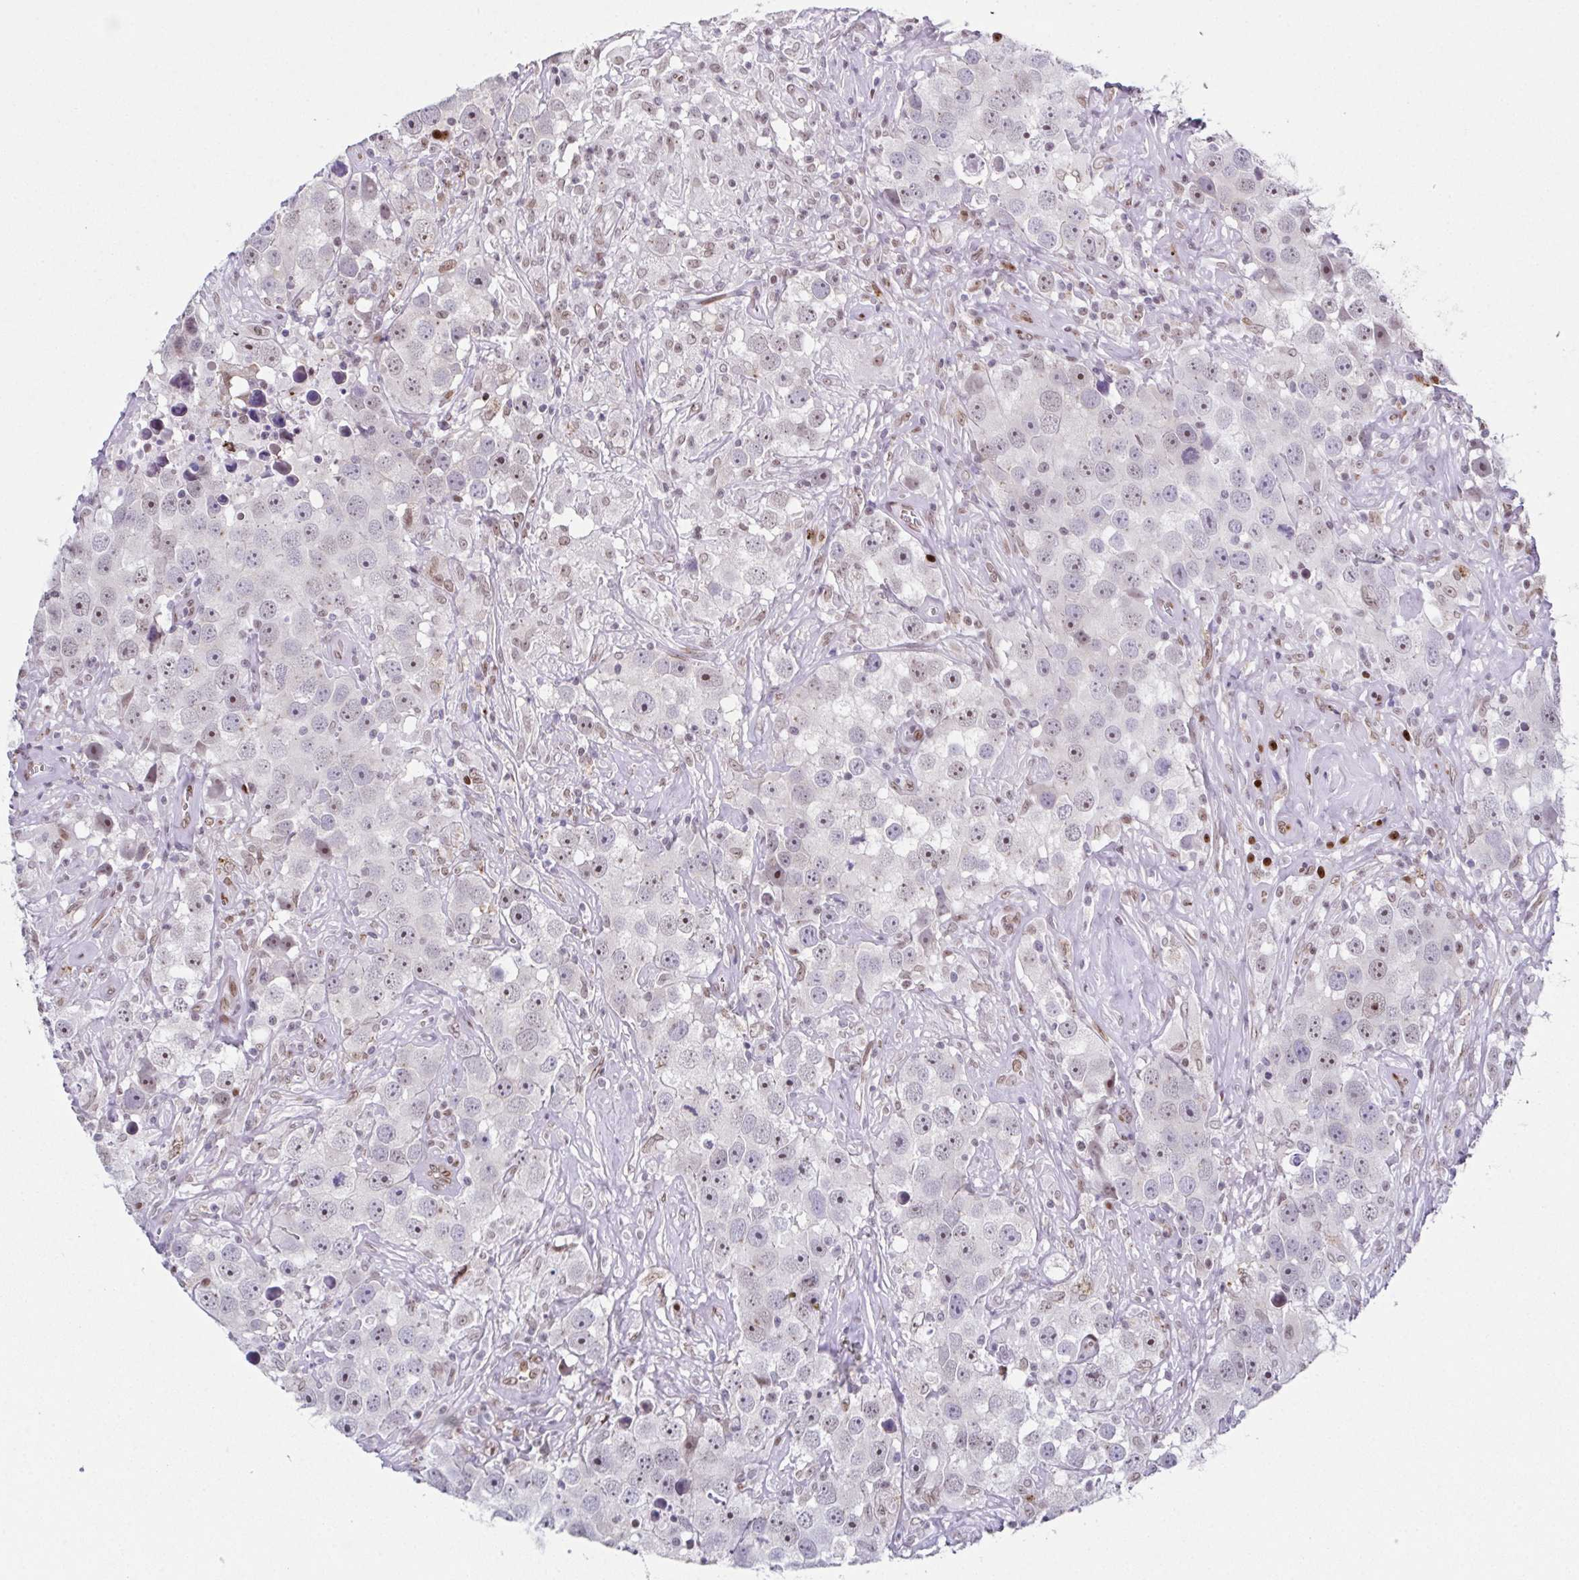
{"staining": {"intensity": "moderate", "quantity": "<25%", "location": "nuclear"}, "tissue": "testis cancer", "cell_type": "Tumor cells", "image_type": "cancer", "snomed": [{"axis": "morphology", "description": "Seminoma, NOS"}, {"axis": "topography", "description": "Testis"}], "caption": "Testis cancer (seminoma) stained with DAB IHC shows low levels of moderate nuclear positivity in approximately <25% of tumor cells.", "gene": "RB1", "patient": {"sex": "male", "age": 49}}